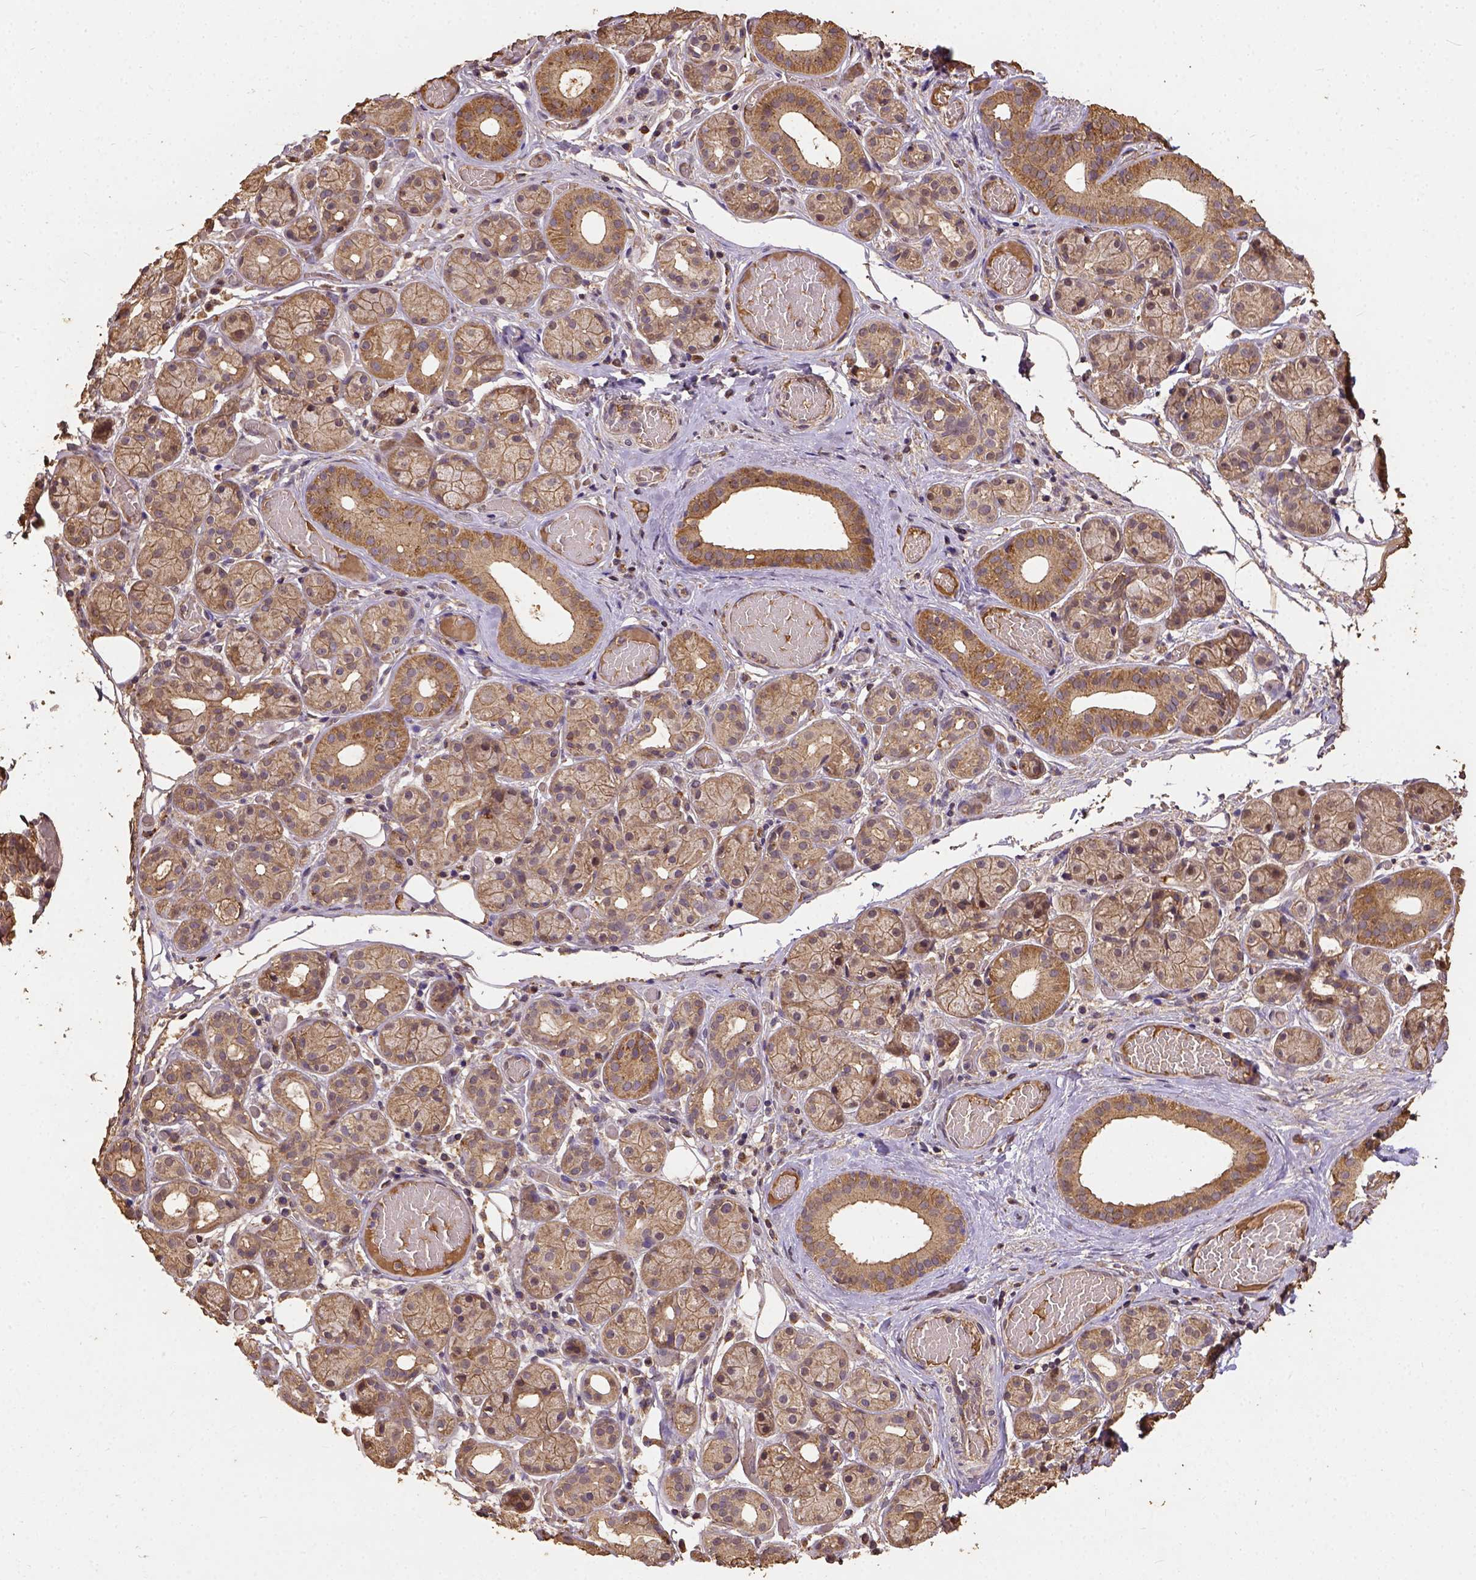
{"staining": {"intensity": "moderate", "quantity": "<25%", "location": "cytoplasmic/membranous"}, "tissue": "salivary gland", "cell_type": "Glandular cells", "image_type": "normal", "snomed": [{"axis": "morphology", "description": "Normal tissue, NOS"}, {"axis": "topography", "description": "Salivary gland"}, {"axis": "topography", "description": "Peripheral nerve tissue"}], "caption": "Protein staining of benign salivary gland demonstrates moderate cytoplasmic/membranous staining in about <25% of glandular cells. The staining was performed using DAB (3,3'-diaminobenzidine), with brown indicating positive protein expression. Nuclei are stained blue with hematoxylin.", "gene": "ATP1B3", "patient": {"sex": "male", "age": 71}}